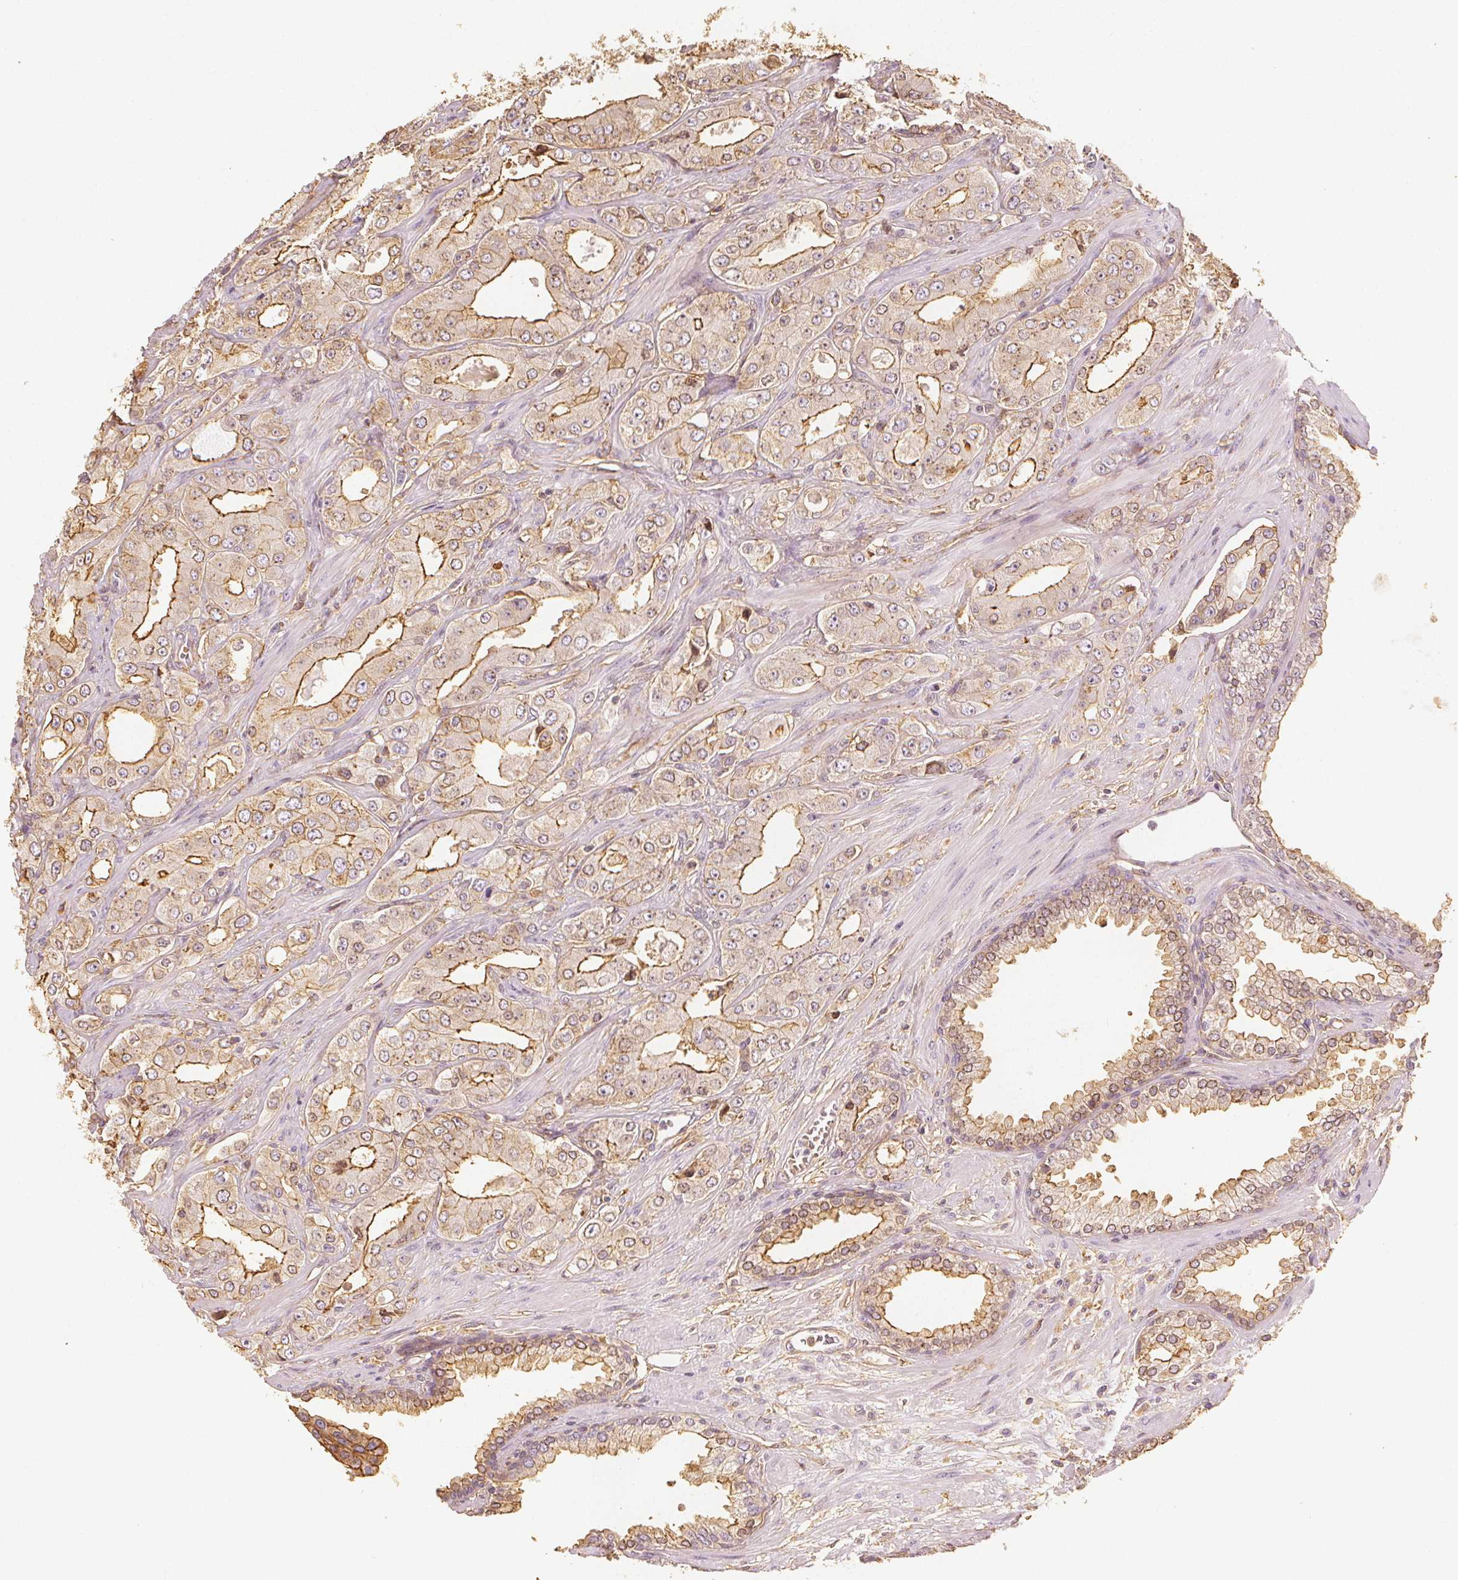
{"staining": {"intensity": "moderate", "quantity": "25%-75%", "location": "cytoplasmic/membranous"}, "tissue": "prostate cancer", "cell_type": "Tumor cells", "image_type": "cancer", "snomed": [{"axis": "morphology", "description": "Adenocarcinoma, Low grade"}, {"axis": "topography", "description": "Prostate"}], "caption": "Moderate cytoplasmic/membranous expression for a protein is present in approximately 25%-75% of tumor cells of prostate cancer using IHC.", "gene": "ARHGAP26", "patient": {"sex": "male", "age": 60}}